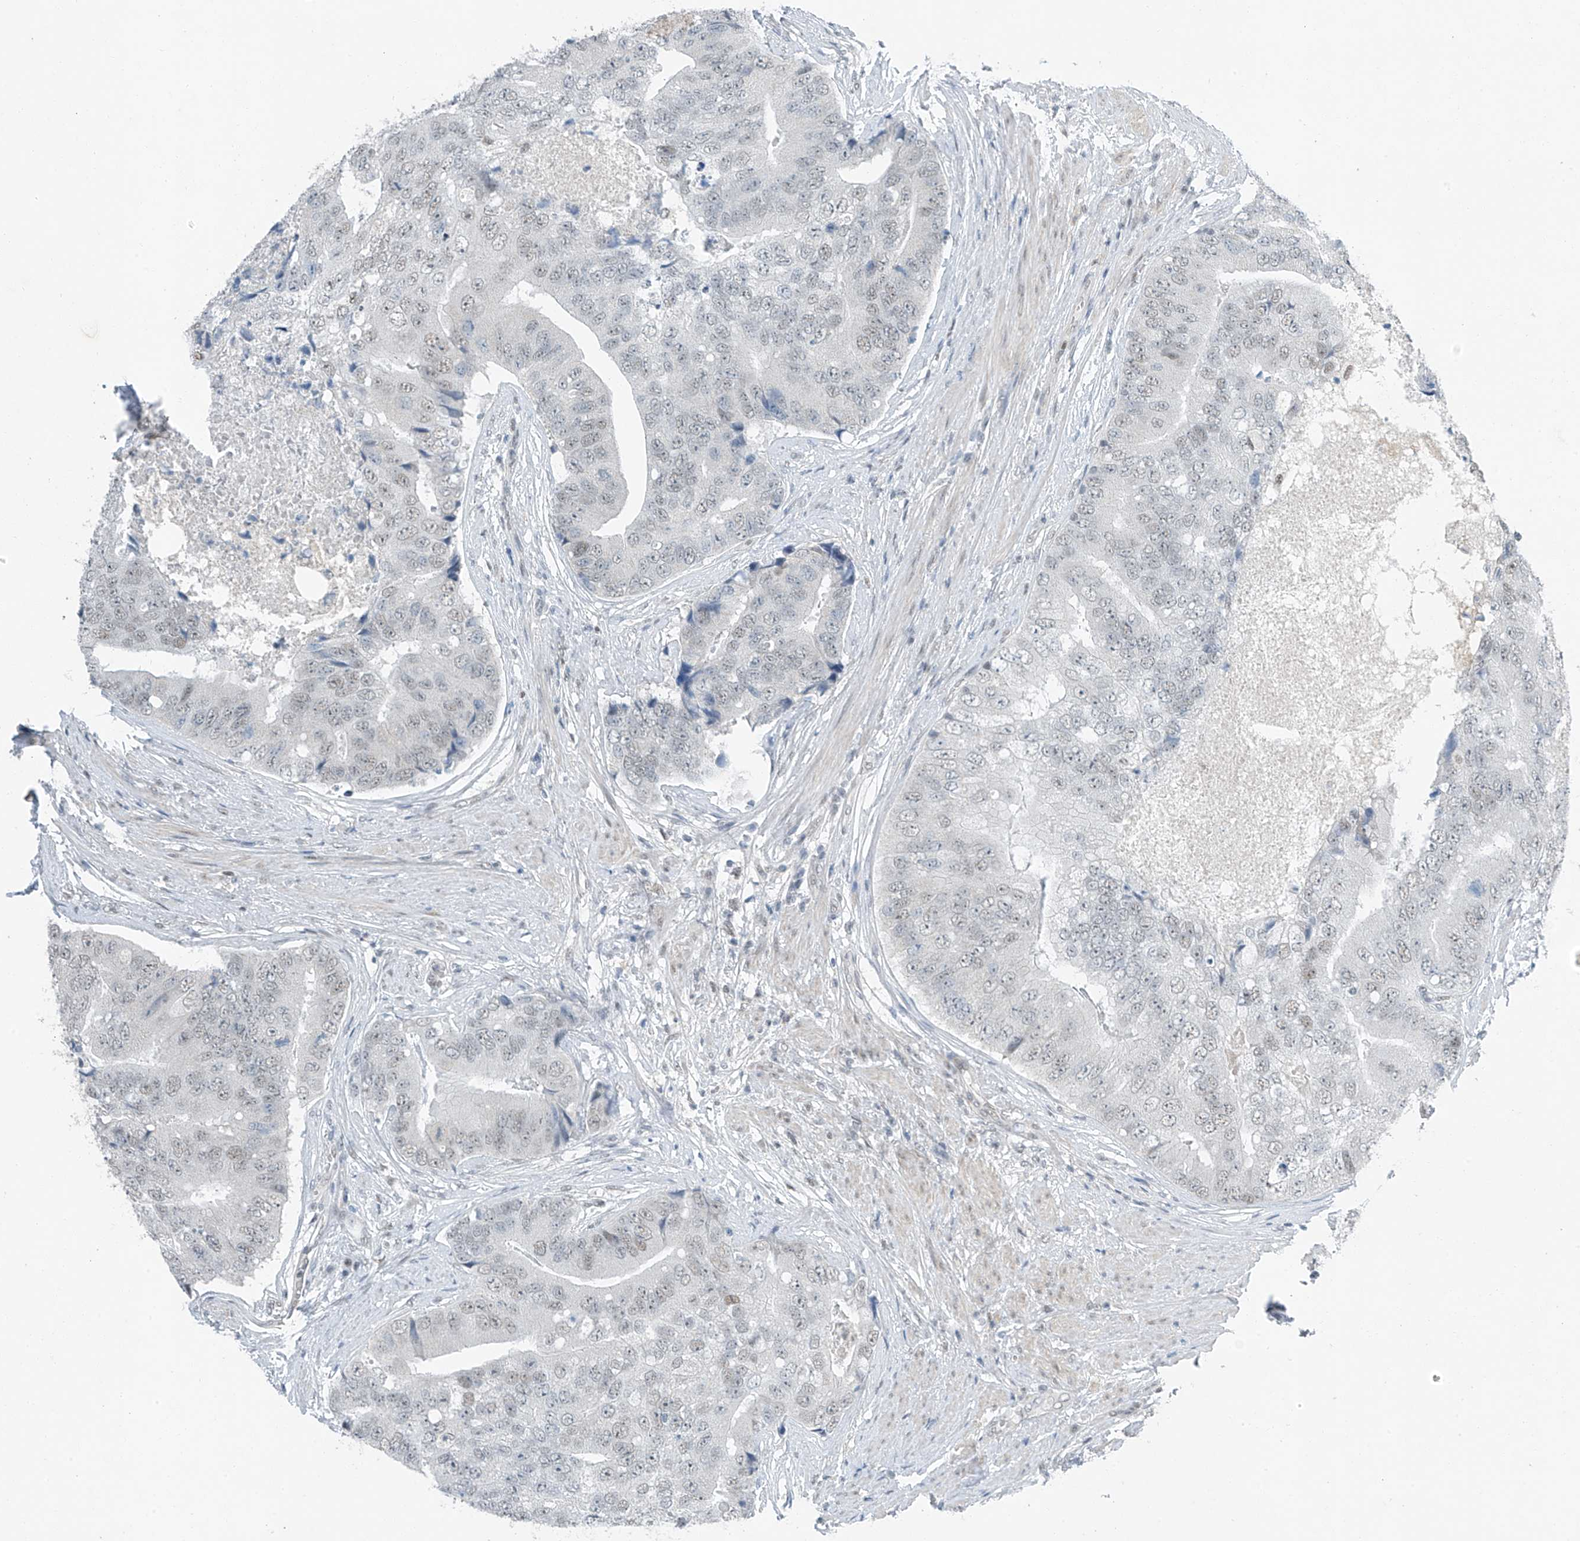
{"staining": {"intensity": "weak", "quantity": ">75%", "location": "nuclear"}, "tissue": "prostate cancer", "cell_type": "Tumor cells", "image_type": "cancer", "snomed": [{"axis": "morphology", "description": "Adenocarcinoma, High grade"}, {"axis": "topography", "description": "Prostate"}], "caption": "Prostate cancer (high-grade adenocarcinoma) tissue reveals weak nuclear expression in approximately >75% of tumor cells, visualized by immunohistochemistry.", "gene": "TAF8", "patient": {"sex": "male", "age": 70}}